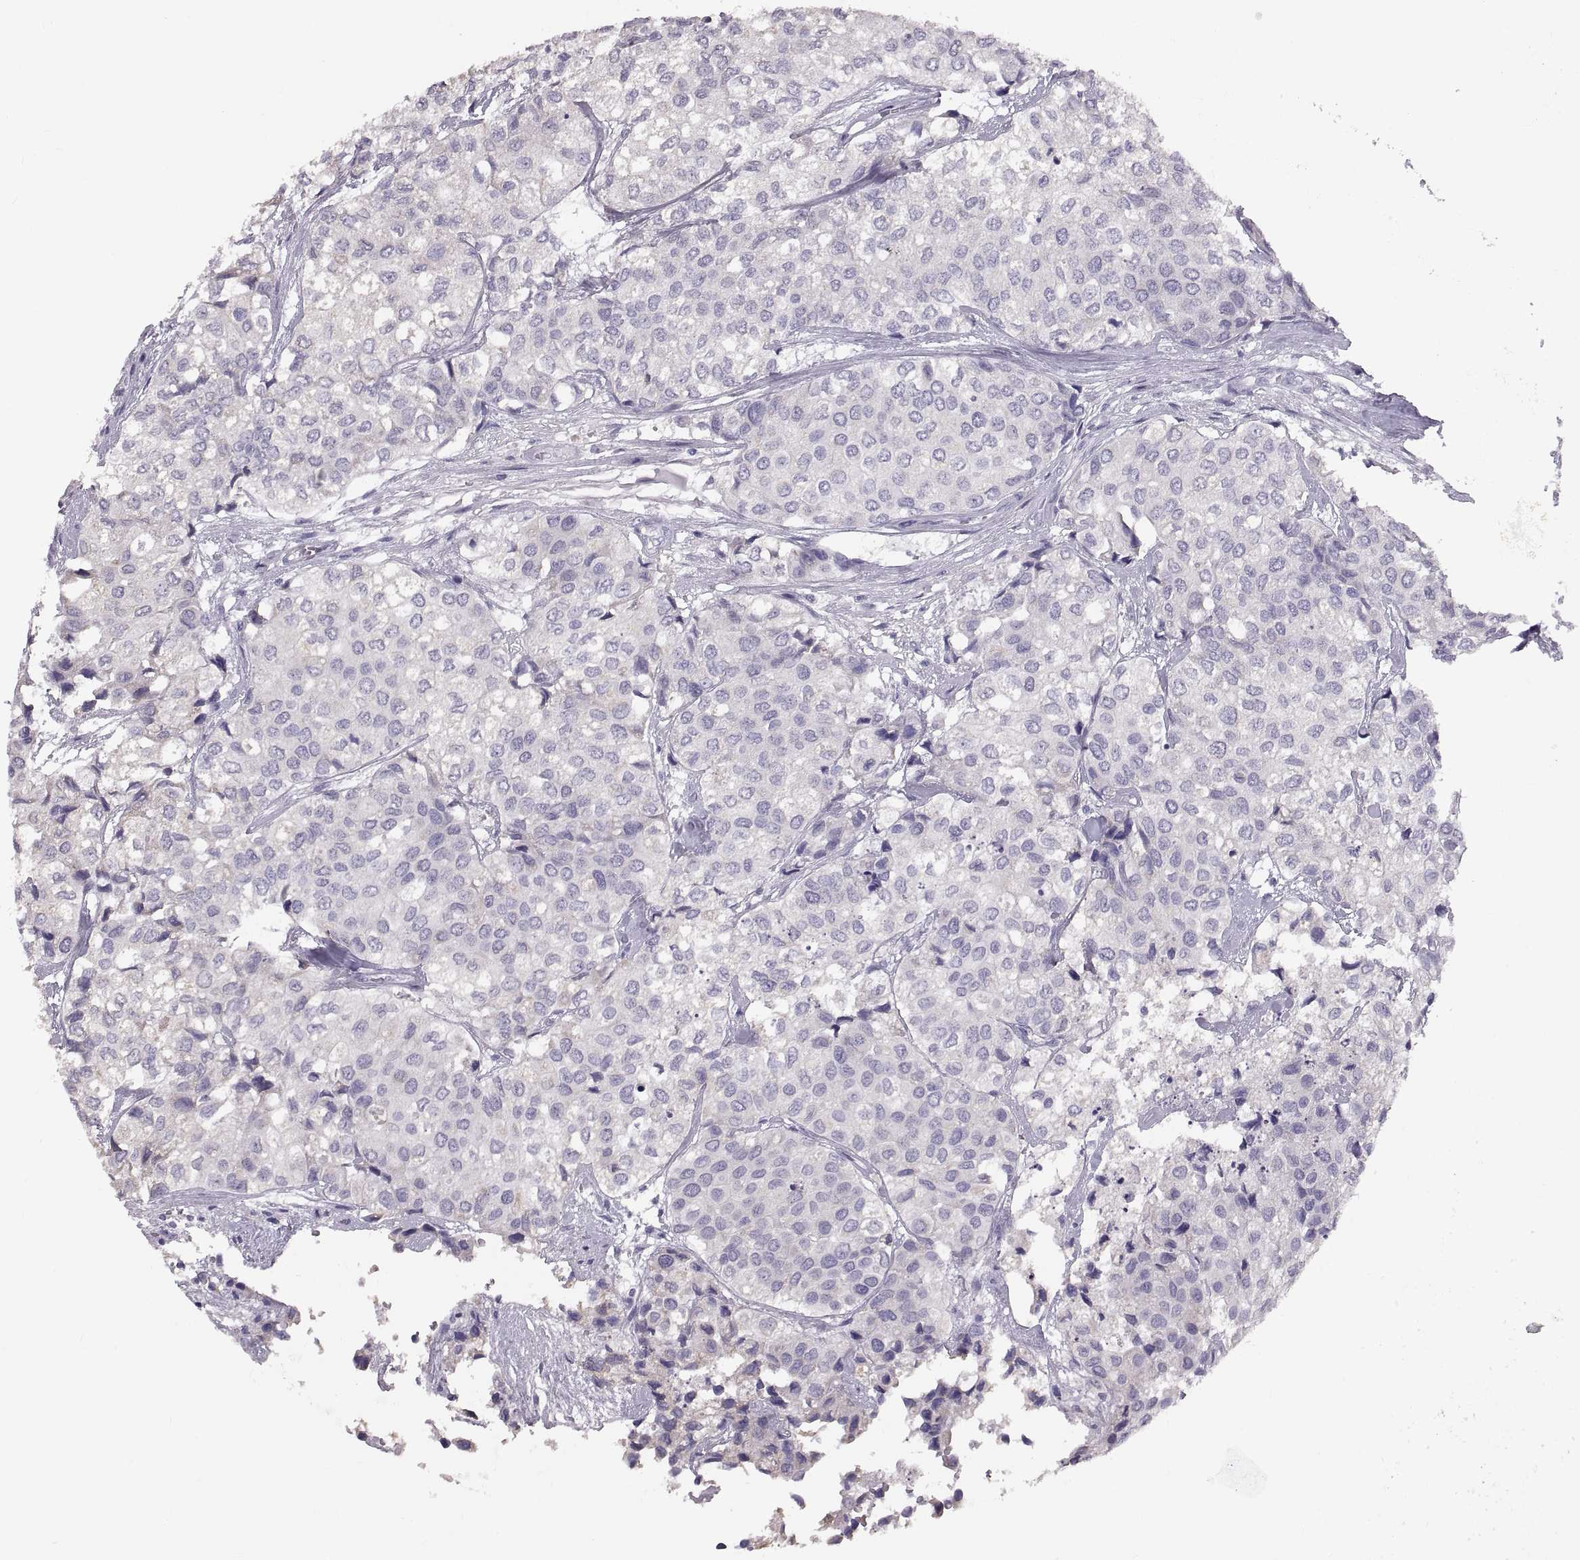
{"staining": {"intensity": "negative", "quantity": "none", "location": "none"}, "tissue": "urothelial cancer", "cell_type": "Tumor cells", "image_type": "cancer", "snomed": [{"axis": "morphology", "description": "Urothelial carcinoma, High grade"}, {"axis": "topography", "description": "Urinary bladder"}], "caption": "DAB (3,3'-diaminobenzidine) immunohistochemical staining of high-grade urothelial carcinoma shows no significant expression in tumor cells. The staining was performed using DAB (3,3'-diaminobenzidine) to visualize the protein expression in brown, while the nuclei were stained in blue with hematoxylin (Magnification: 20x).", "gene": "WBP2NL", "patient": {"sex": "male", "age": 73}}